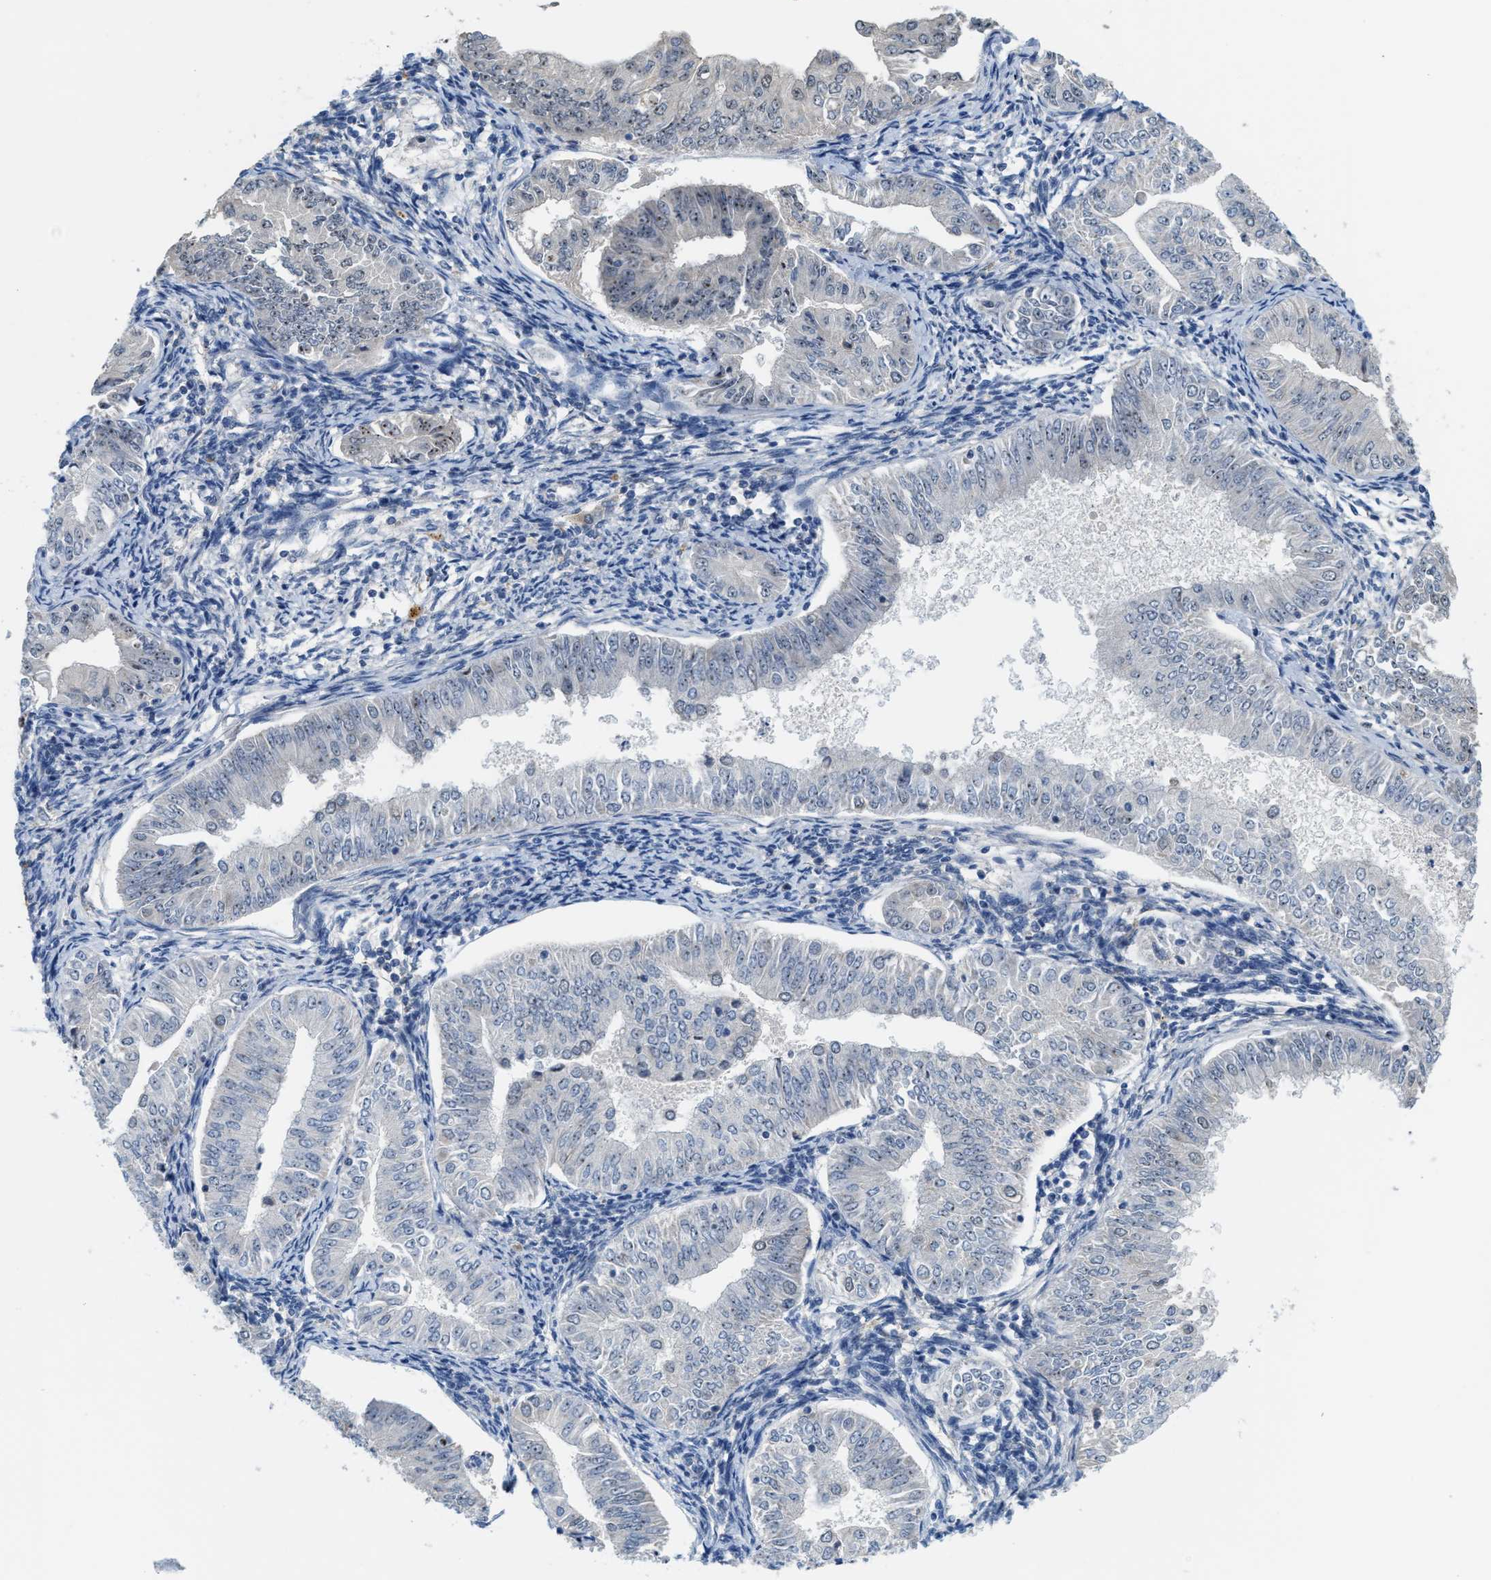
{"staining": {"intensity": "weak", "quantity": "<25%", "location": "nuclear"}, "tissue": "endometrial cancer", "cell_type": "Tumor cells", "image_type": "cancer", "snomed": [{"axis": "morphology", "description": "Normal tissue, NOS"}, {"axis": "morphology", "description": "Adenocarcinoma, NOS"}, {"axis": "topography", "description": "Endometrium"}], "caption": "Histopathology image shows no significant protein staining in tumor cells of endometrial cancer (adenocarcinoma).", "gene": "ZNF783", "patient": {"sex": "female", "age": 53}}